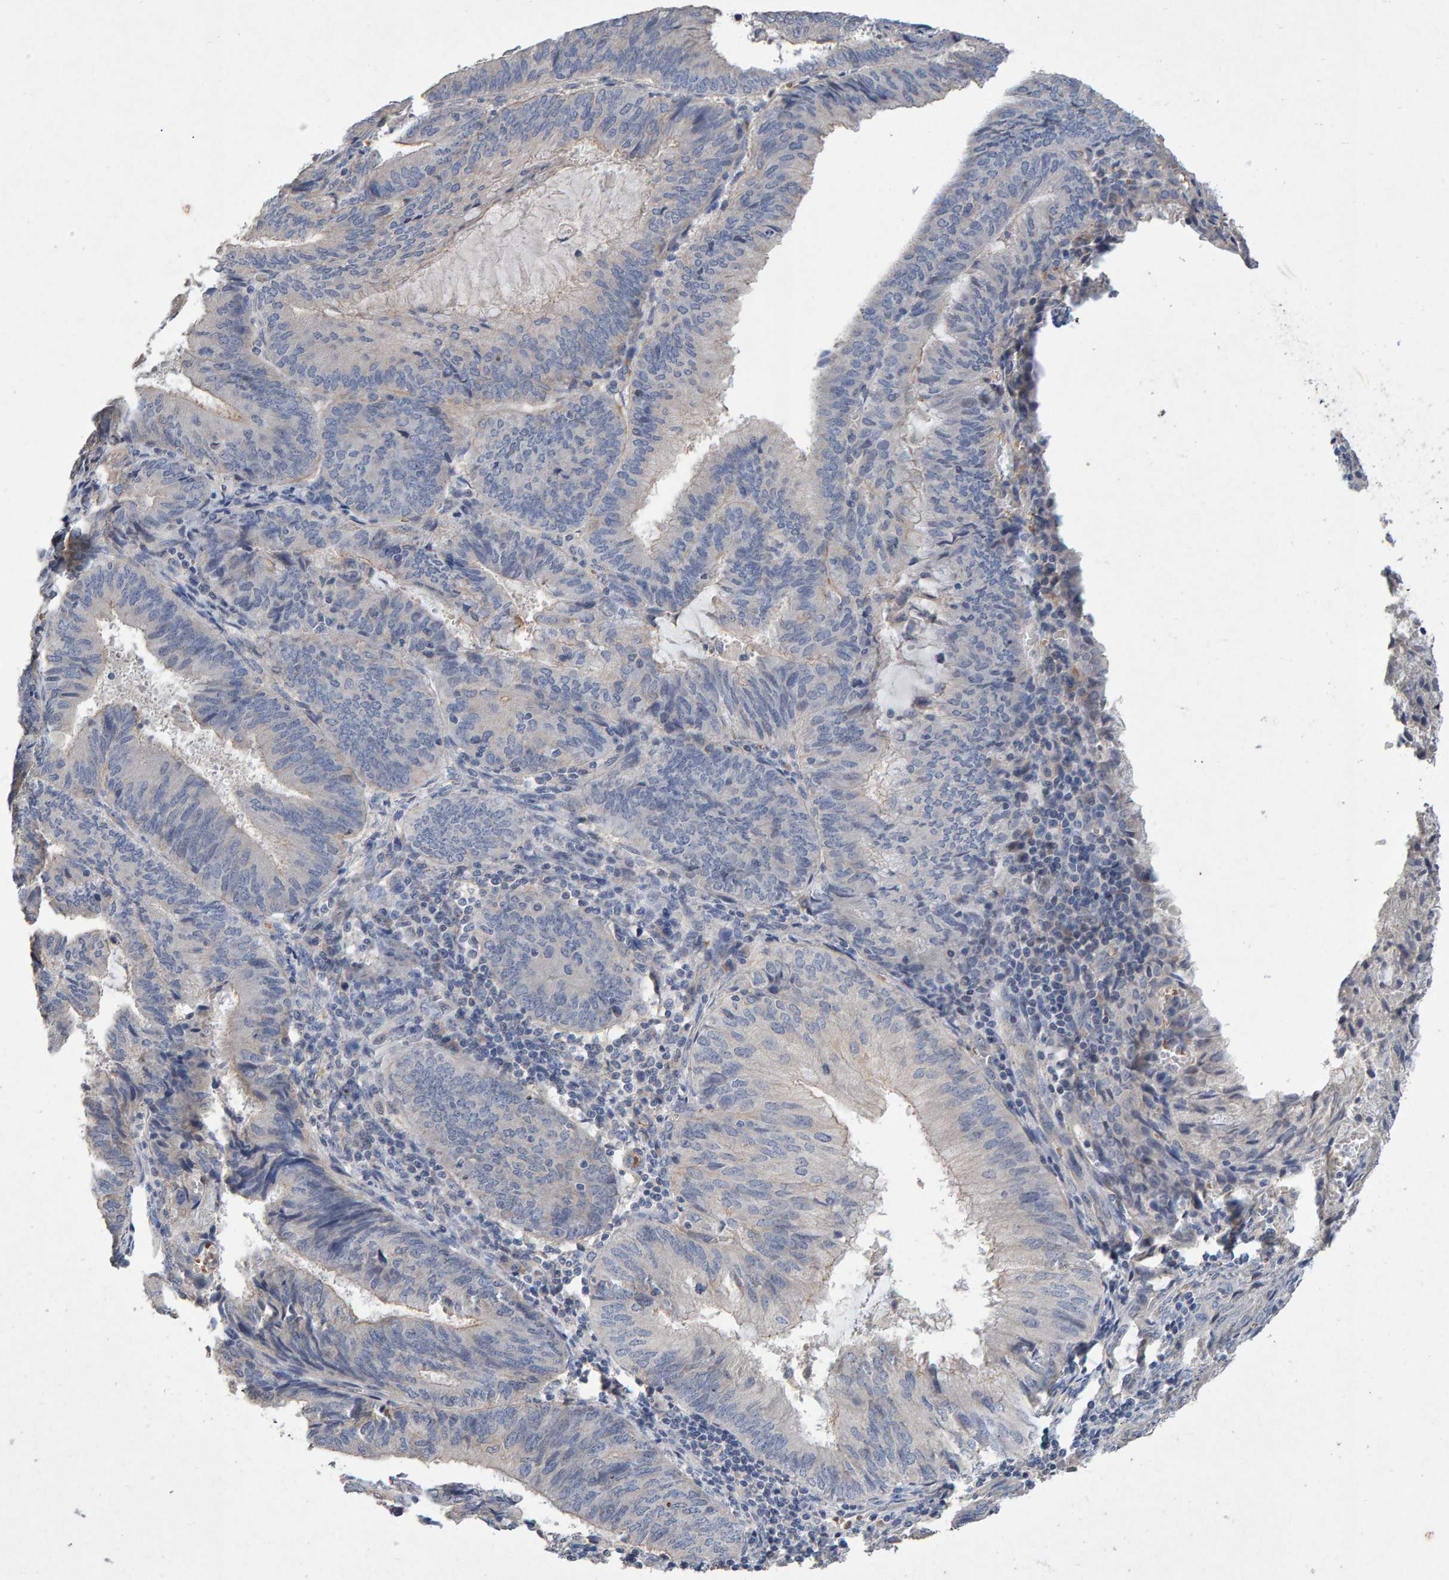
{"staining": {"intensity": "negative", "quantity": "none", "location": "none"}, "tissue": "endometrial cancer", "cell_type": "Tumor cells", "image_type": "cancer", "snomed": [{"axis": "morphology", "description": "Adenocarcinoma, NOS"}, {"axis": "topography", "description": "Endometrium"}], "caption": "This photomicrograph is of endometrial cancer (adenocarcinoma) stained with immunohistochemistry (IHC) to label a protein in brown with the nuclei are counter-stained blue. There is no positivity in tumor cells.", "gene": "EFR3A", "patient": {"sex": "female", "age": 81}}